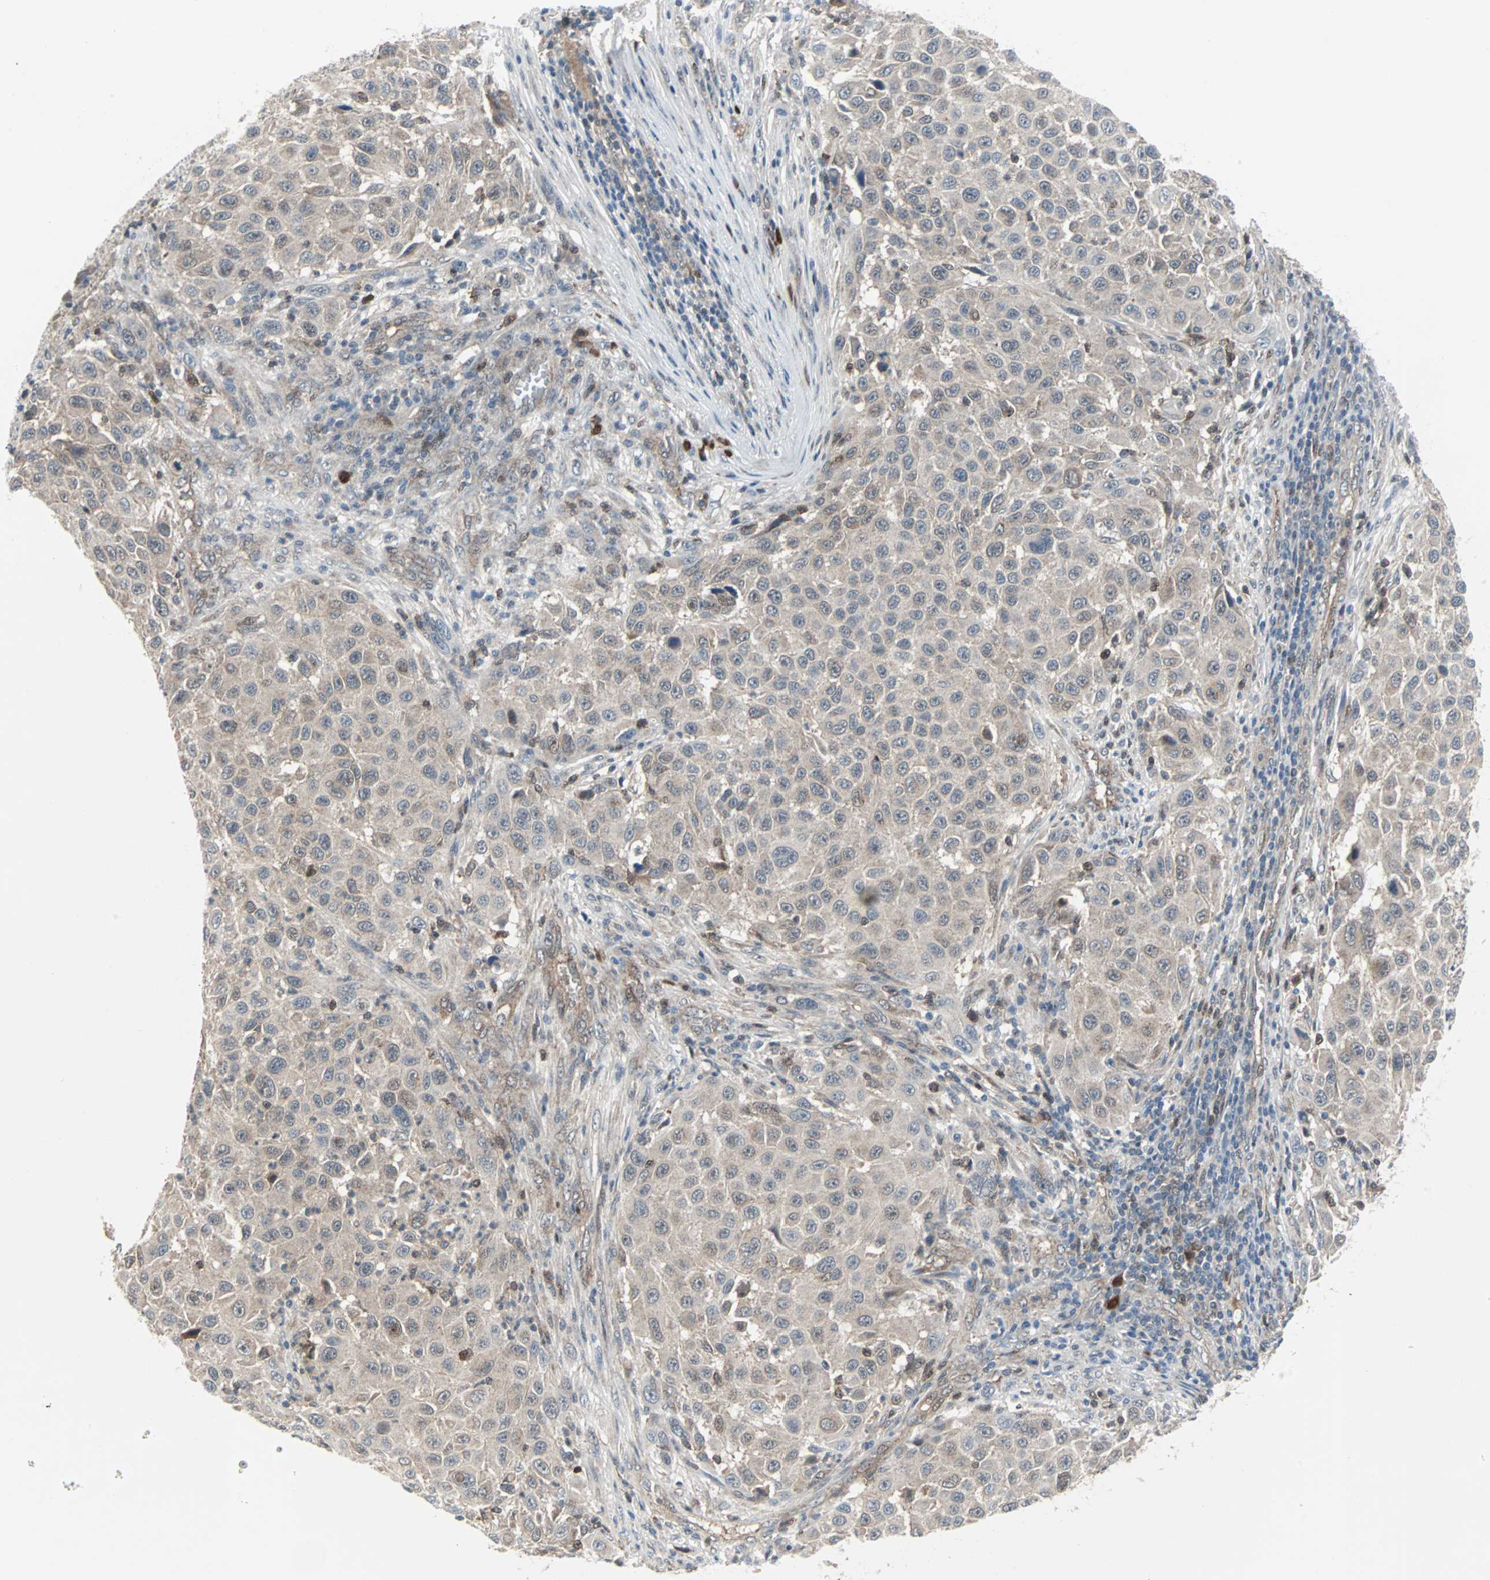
{"staining": {"intensity": "negative", "quantity": "none", "location": "none"}, "tissue": "melanoma", "cell_type": "Tumor cells", "image_type": "cancer", "snomed": [{"axis": "morphology", "description": "Malignant melanoma, Metastatic site"}, {"axis": "topography", "description": "Lymph node"}], "caption": "Immunohistochemical staining of human malignant melanoma (metastatic site) exhibits no significant staining in tumor cells. Brightfield microscopy of immunohistochemistry (IHC) stained with DAB (brown) and hematoxylin (blue), captured at high magnification.", "gene": "CASP3", "patient": {"sex": "male", "age": 61}}